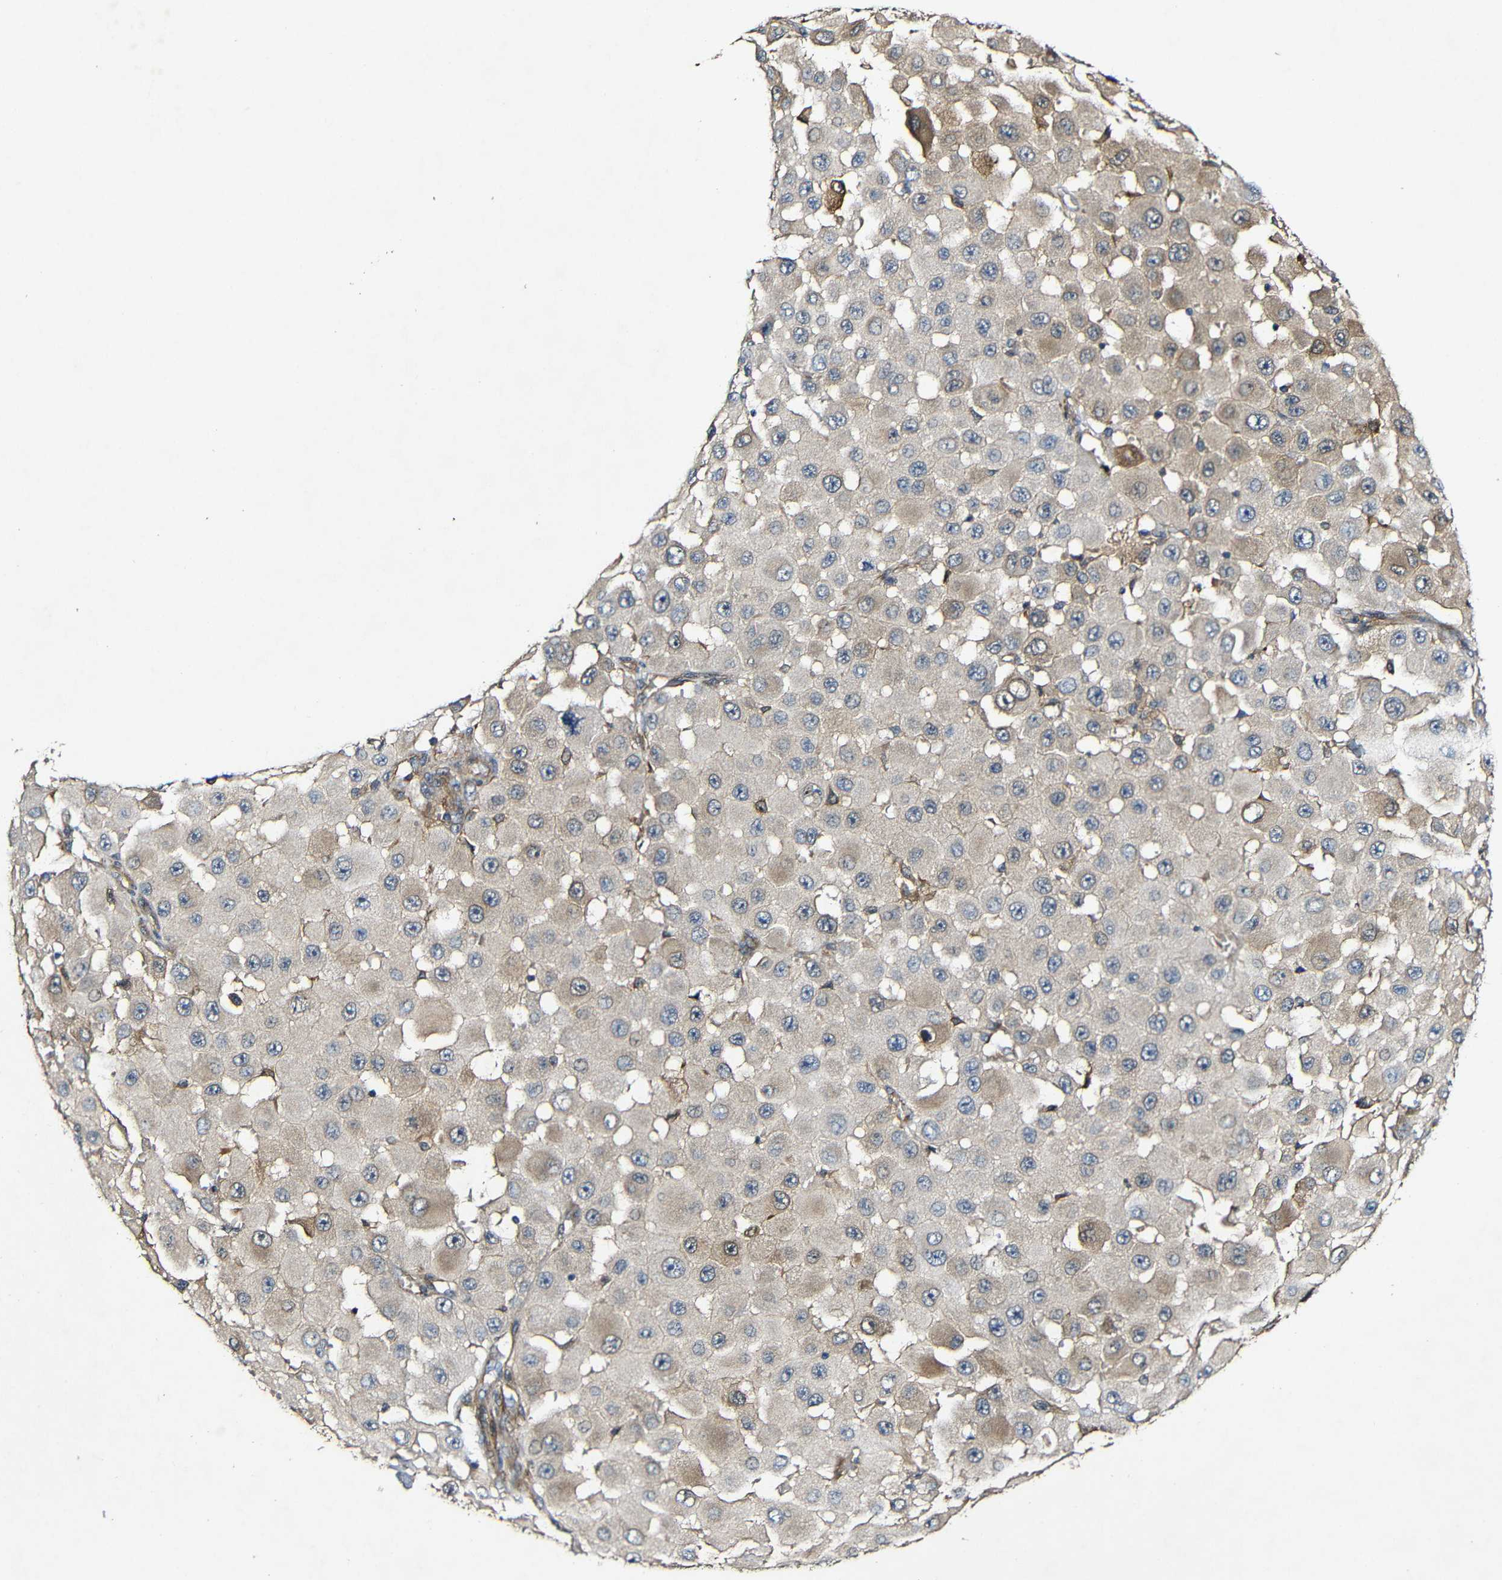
{"staining": {"intensity": "weak", "quantity": "<25%", "location": "cytoplasmic/membranous"}, "tissue": "melanoma", "cell_type": "Tumor cells", "image_type": "cancer", "snomed": [{"axis": "morphology", "description": "Malignant melanoma, NOS"}, {"axis": "topography", "description": "Skin"}], "caption": "A micrograph of human melanoma is negative for staining in tumor cells.", "gene": "GSDME", "patient": {"sex": "female", "age": 81}}